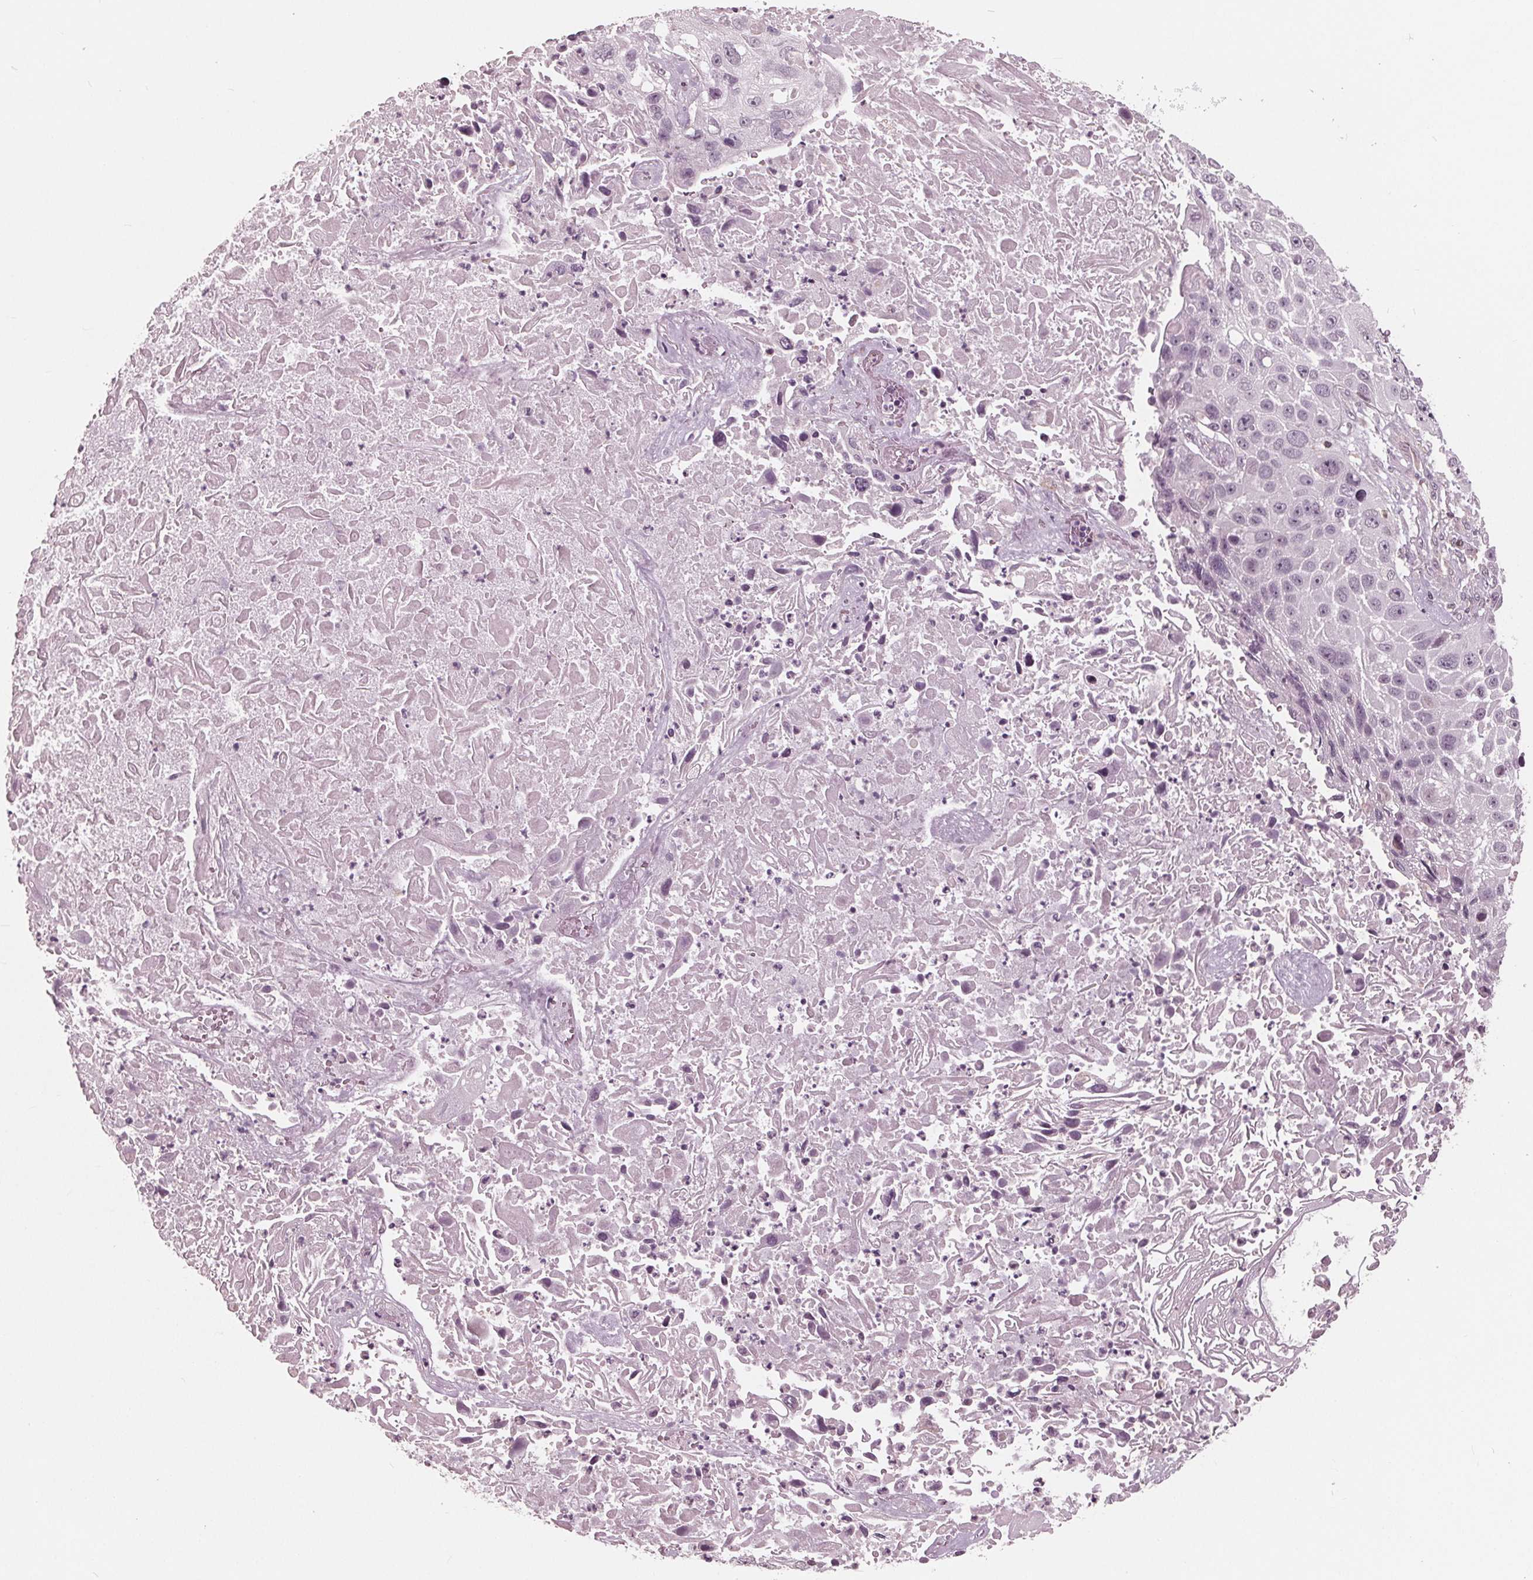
{"staining": {"intensity": "negative", "quantity": "none", "location": "none"}, "tissue": "lung cancer", "cell_type": "Tumor cells", "image_type": "cancer", "snomed": [{"axis": "morphology", "description": "Normal morphology"}, {"axis": "morphology", "description": "Squamous cell carcinoma, NOS"}, {"axis": "topography", "description": "Lymph node"}, {"axis": "topography", "description": "Lung"}], "caption": "Histopathology image shows no significant protein expression in tumor cells of lung squamous cell carcinoma.", "gene": "ING3", "patient": {"sex": "male", "age": 67}}